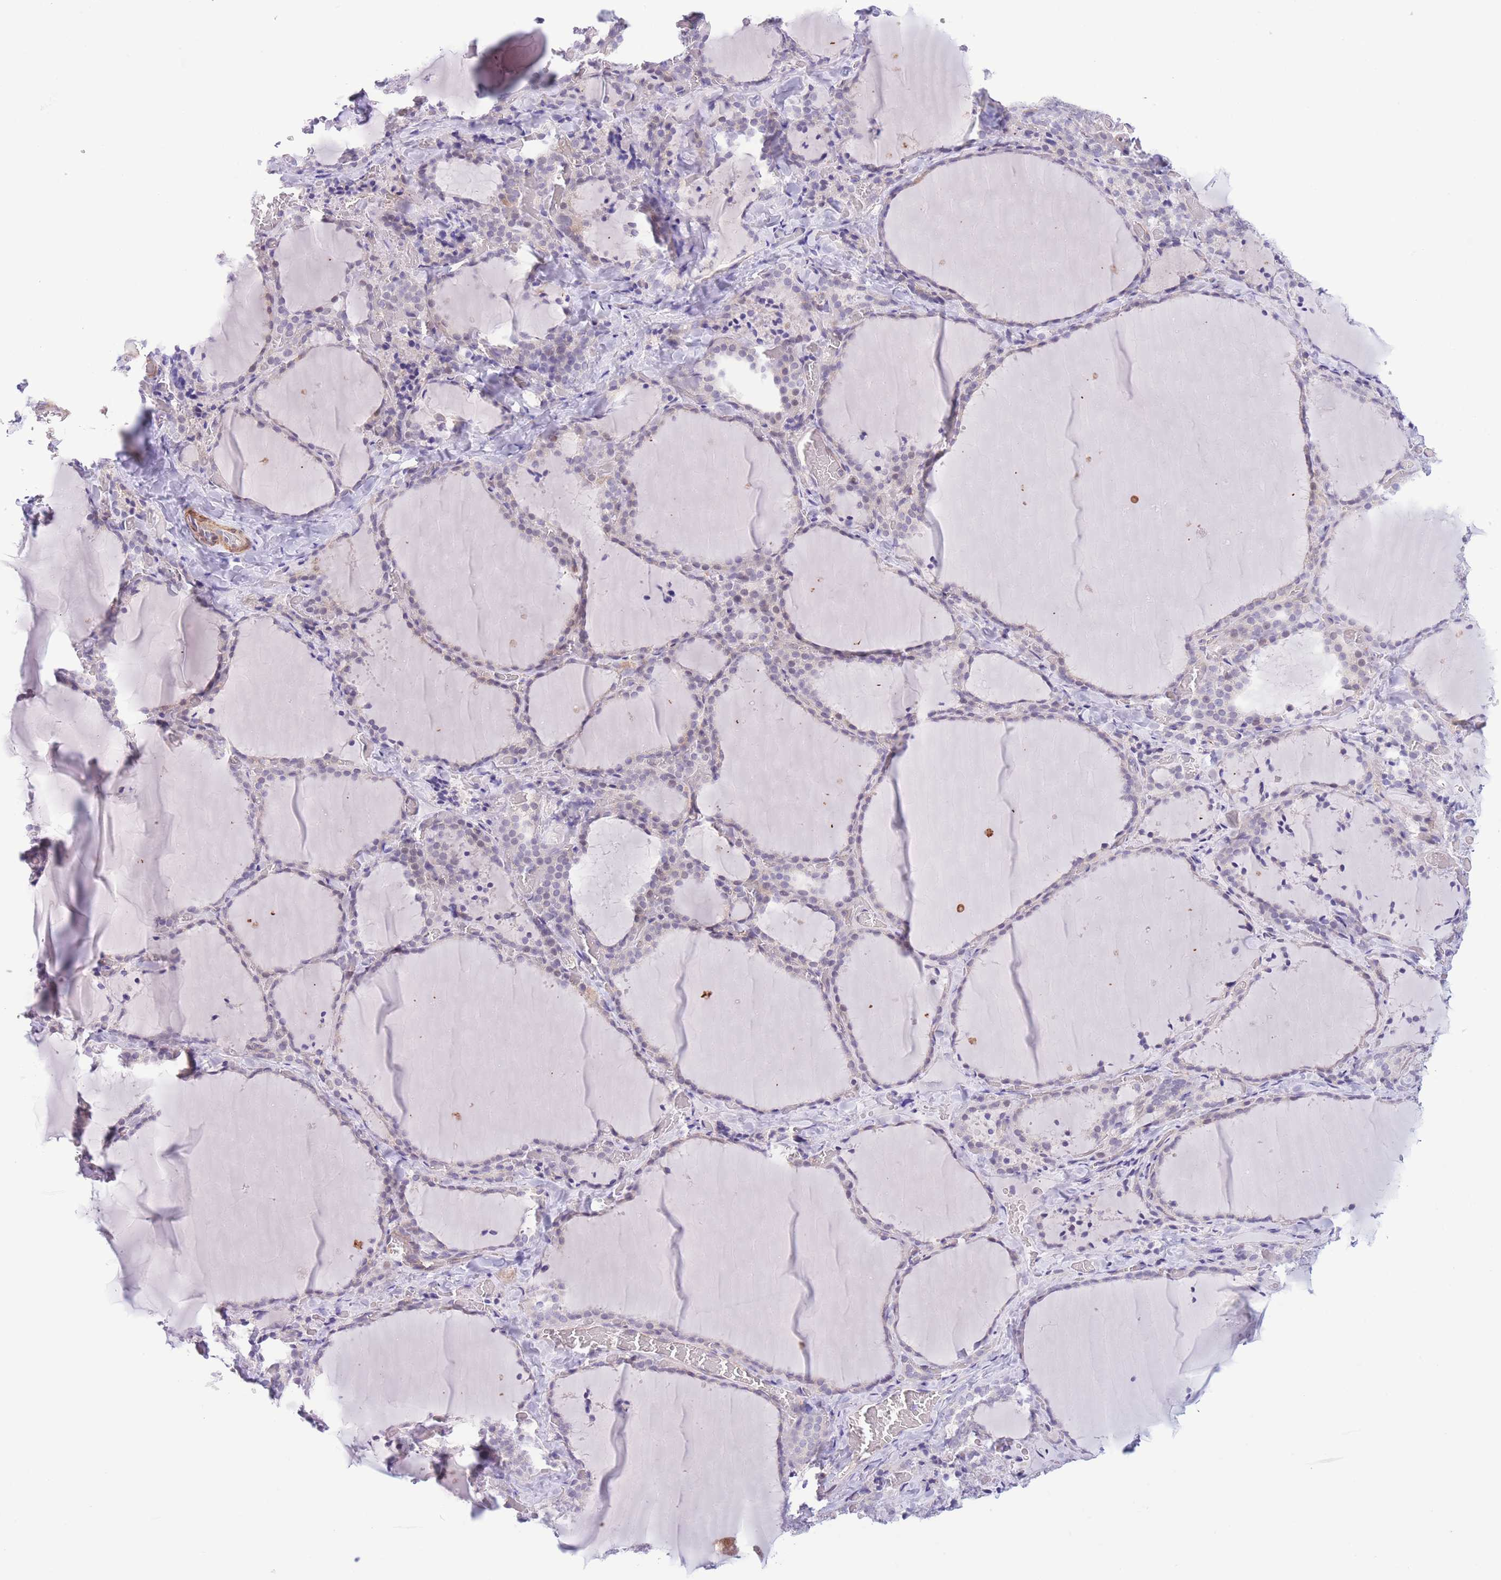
{"staining": {"intensity": "negative", "quantity": "none", "location": "none"}, "tissue": "thyroid gland", "cell_type": "Glandular cells", "image_type": "normal", "snomed": [{"axis": "morphology", "description": "Normal tissue, NOS"}, {"axis": "topography", "description": "Thyroid gland"}], "caption": "This histopathology image is of benign thyroid gland stained with immunohistochemistry (IHC) to label a protein in brown with the nuclei are counter-stained blue. There is no staining in glandular cells. (DAB immunohistochemistry with hematoxylin counter stain).", "gene": "C9orf152", "patient": {"sex": "female", "age": 22}}